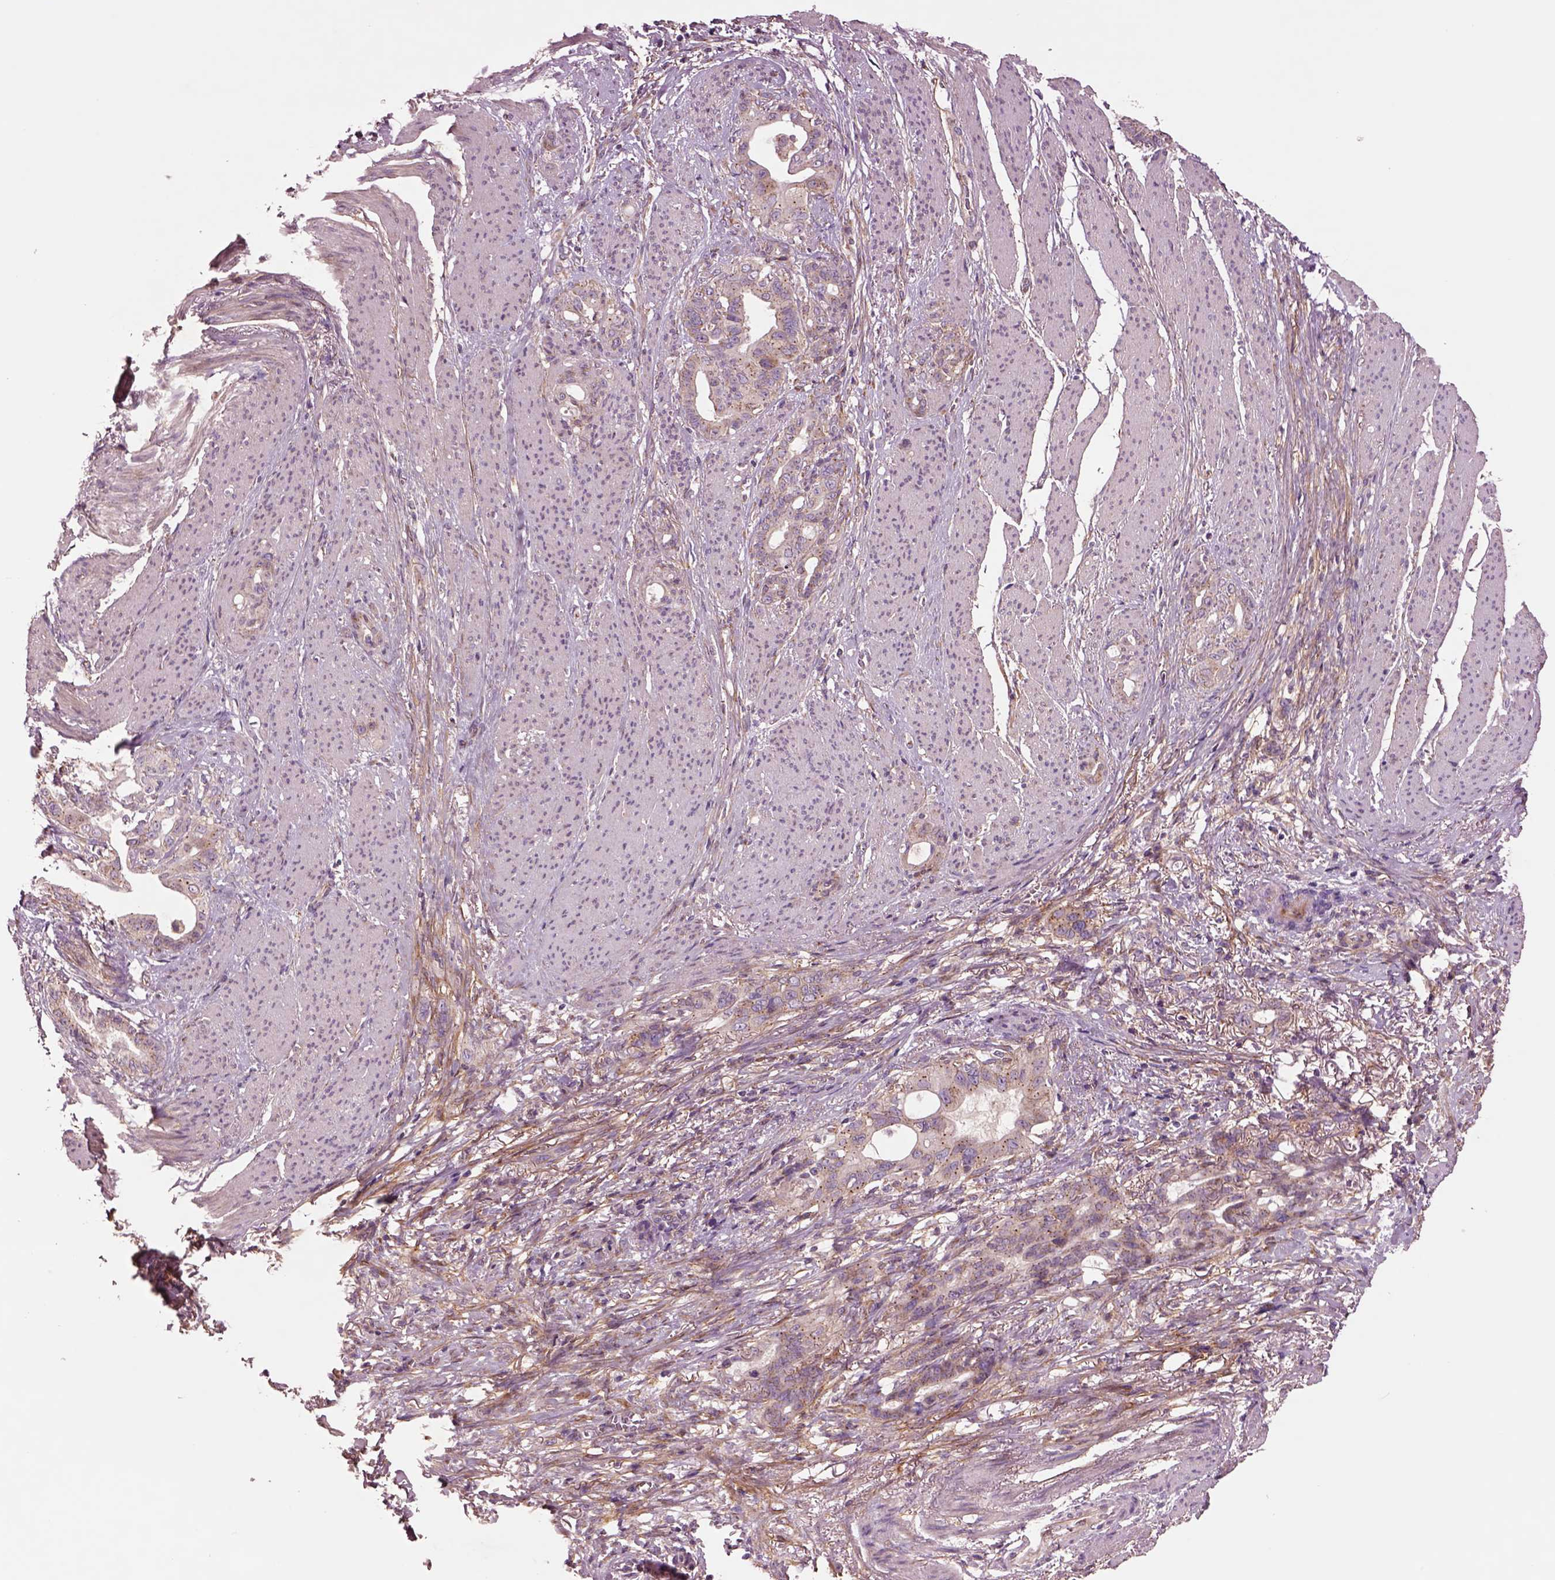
{"staining": {"intensity": "moderate", "quantity": ">75%", "location": "cytoplasmic/membranous"}, "tissue": "stomach cancer", "cell_type": "Tumor cells", "image_type": "cancer", "snomed": [{"axis": "morphology", "description": "Normal tissue, NOS"}, {"axis": "morphology", "description": "Adenocarcinoma, NOS"}, {"axis": "topography", "description": "Esophagus"}, {"axis": "topography", "description": "Stomach, upper"}], "caption": "Immunohistochemistry (IHC) staining of adenocarcinoma (stomach), which demonstrates medium levels of moderate cytoplasmic/membranous expression in approximately >75% of tumor cells indicating moderate cytoplasmic/membranous protein expression. The staining was performed using DAB (brown) for protein detection and nuclei were counterstained in hematoxylin (blue).", "gene": "SEC23A", "patient": {"sex": "male", "age": 62}}